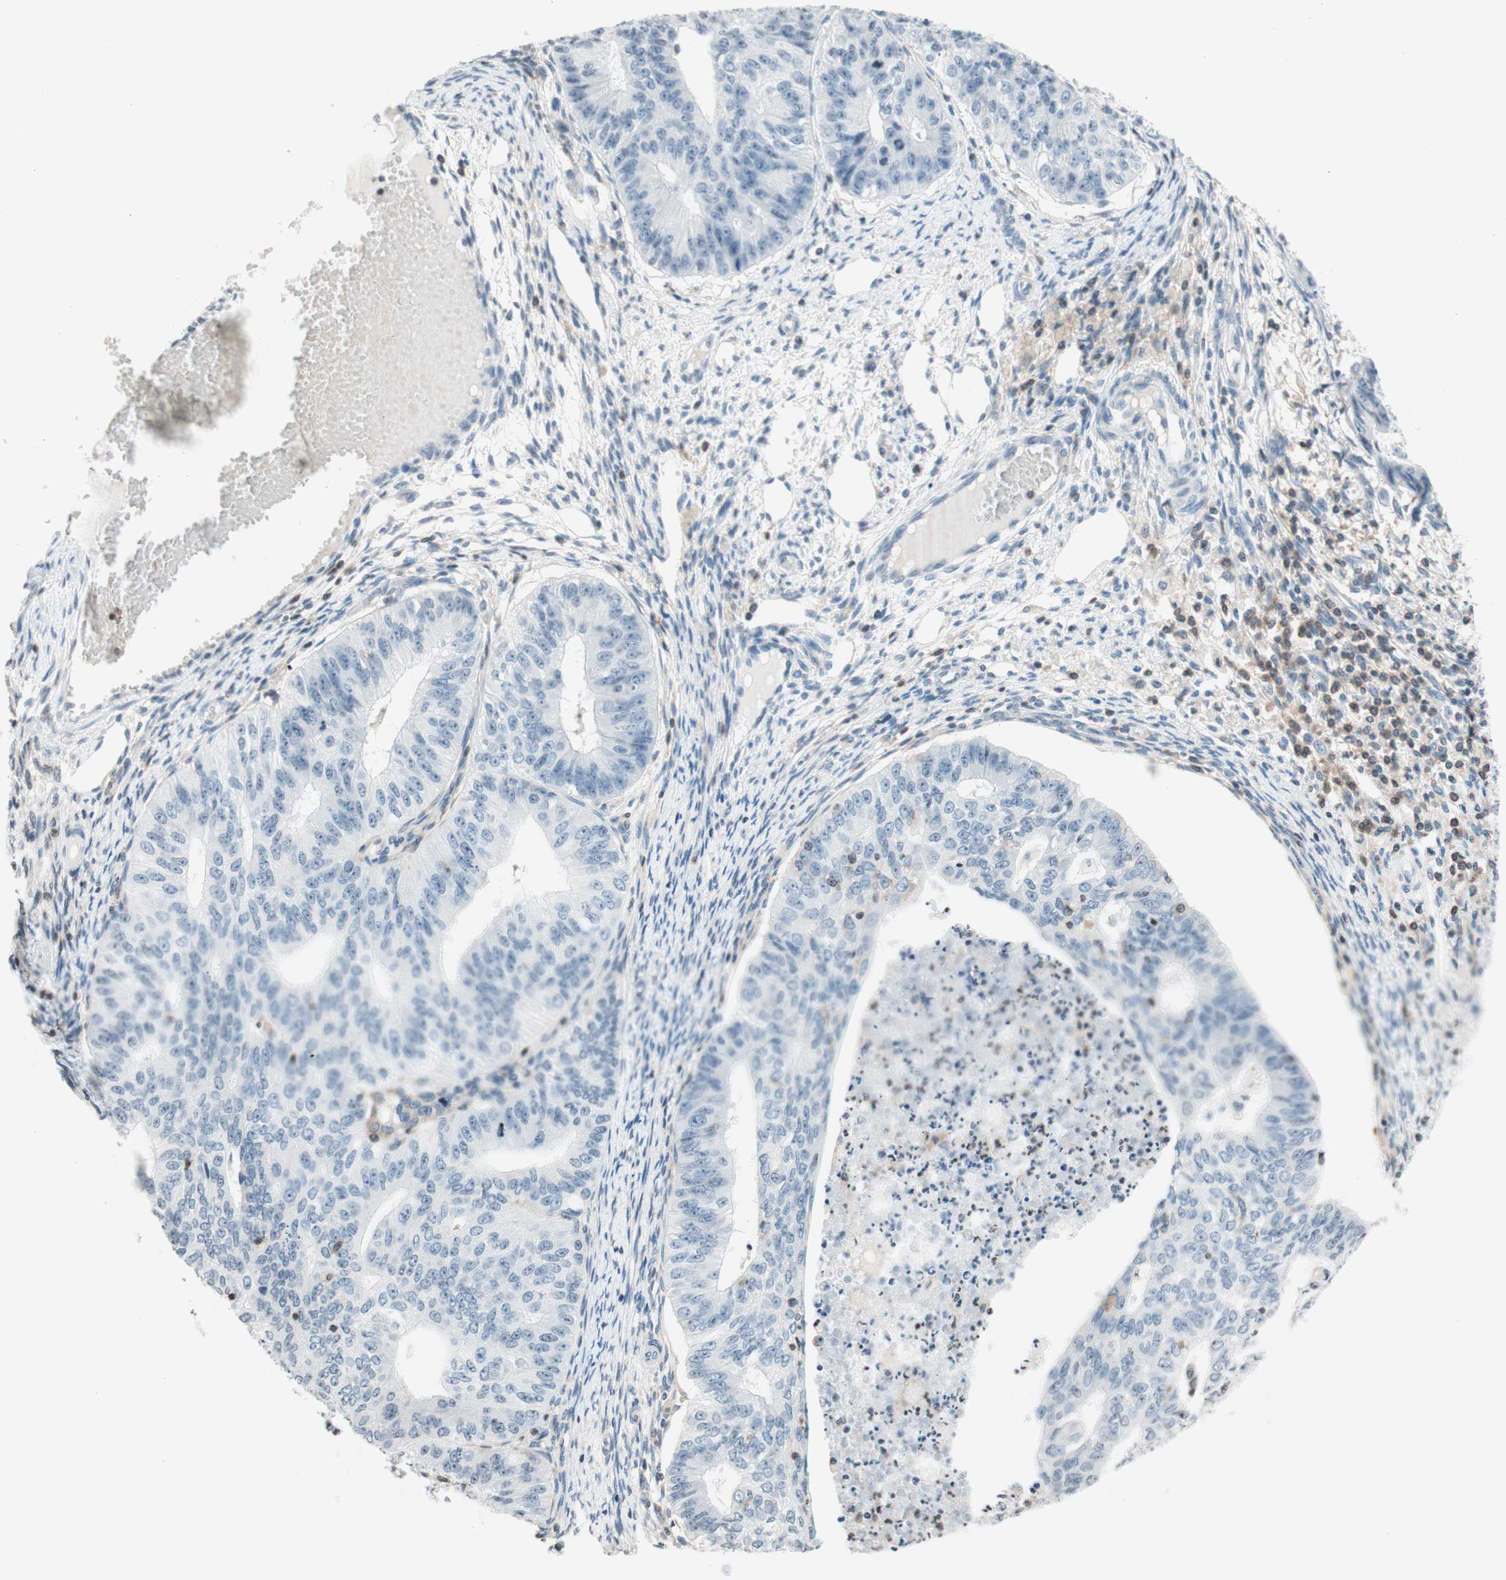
{"staining": {"intensity": "negative", "quantity": "none", "location": "none"}, "tissue": "endometrial cancer", "cell_type": "Tumor cells", "image_type": "cancer", "snomed": [{"axis": "morphology", "description": "Adenocarcinoma, NOS"}, {"axis": "topography", "description": "Endometrium"}], "caption": "Immunohistochemistry (IHC) image of endometrial cancer (adenocarcinoma) stained for a protein (brown), which displays no expression in tumor cells.", "gene": "WIPF1", "patient": {"sex": "female", "age": 32}}